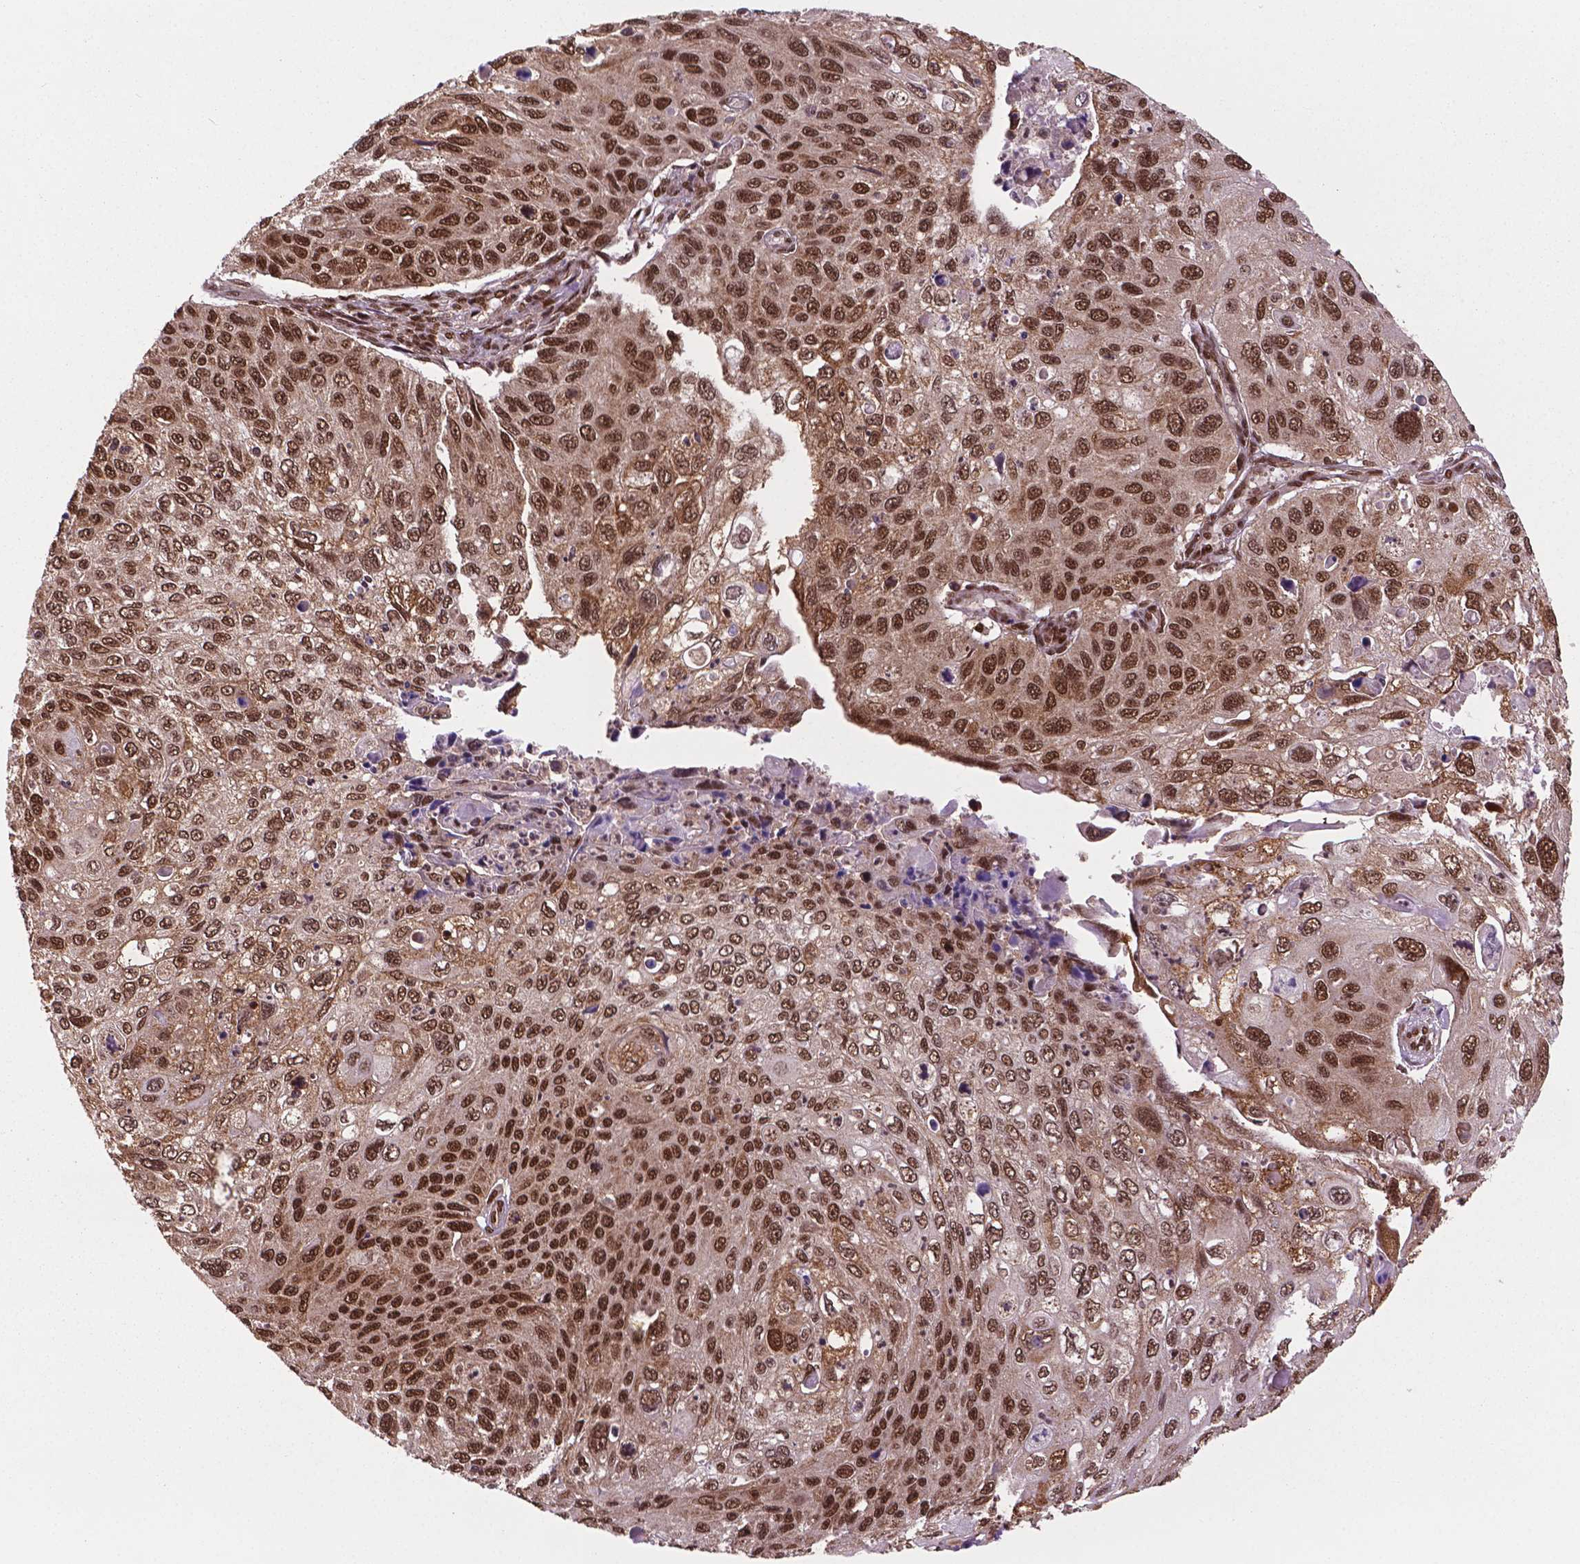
{"staining": {"intensity": "strong", "quantity": ">75%", "location": "nuclear"}, "tissue": "cervical cancer", "cell_type": "Tumor cells", "image_type": "cancer", "snomed": [{"axis": "morphology", "description": "Squamous cell carcinoma, NOS"}, {"axis": "topography", "description": "Cervix"}], "caption": "A histopathology image showing strong nuclear positivity in approximately >75% of tumor cells in cervical cancer (squamous cell carcinoma), as visualized by brown immunohistochemical staining.", "gene": "SIRT6", "patient": {"sex": "female", "age": 70}}